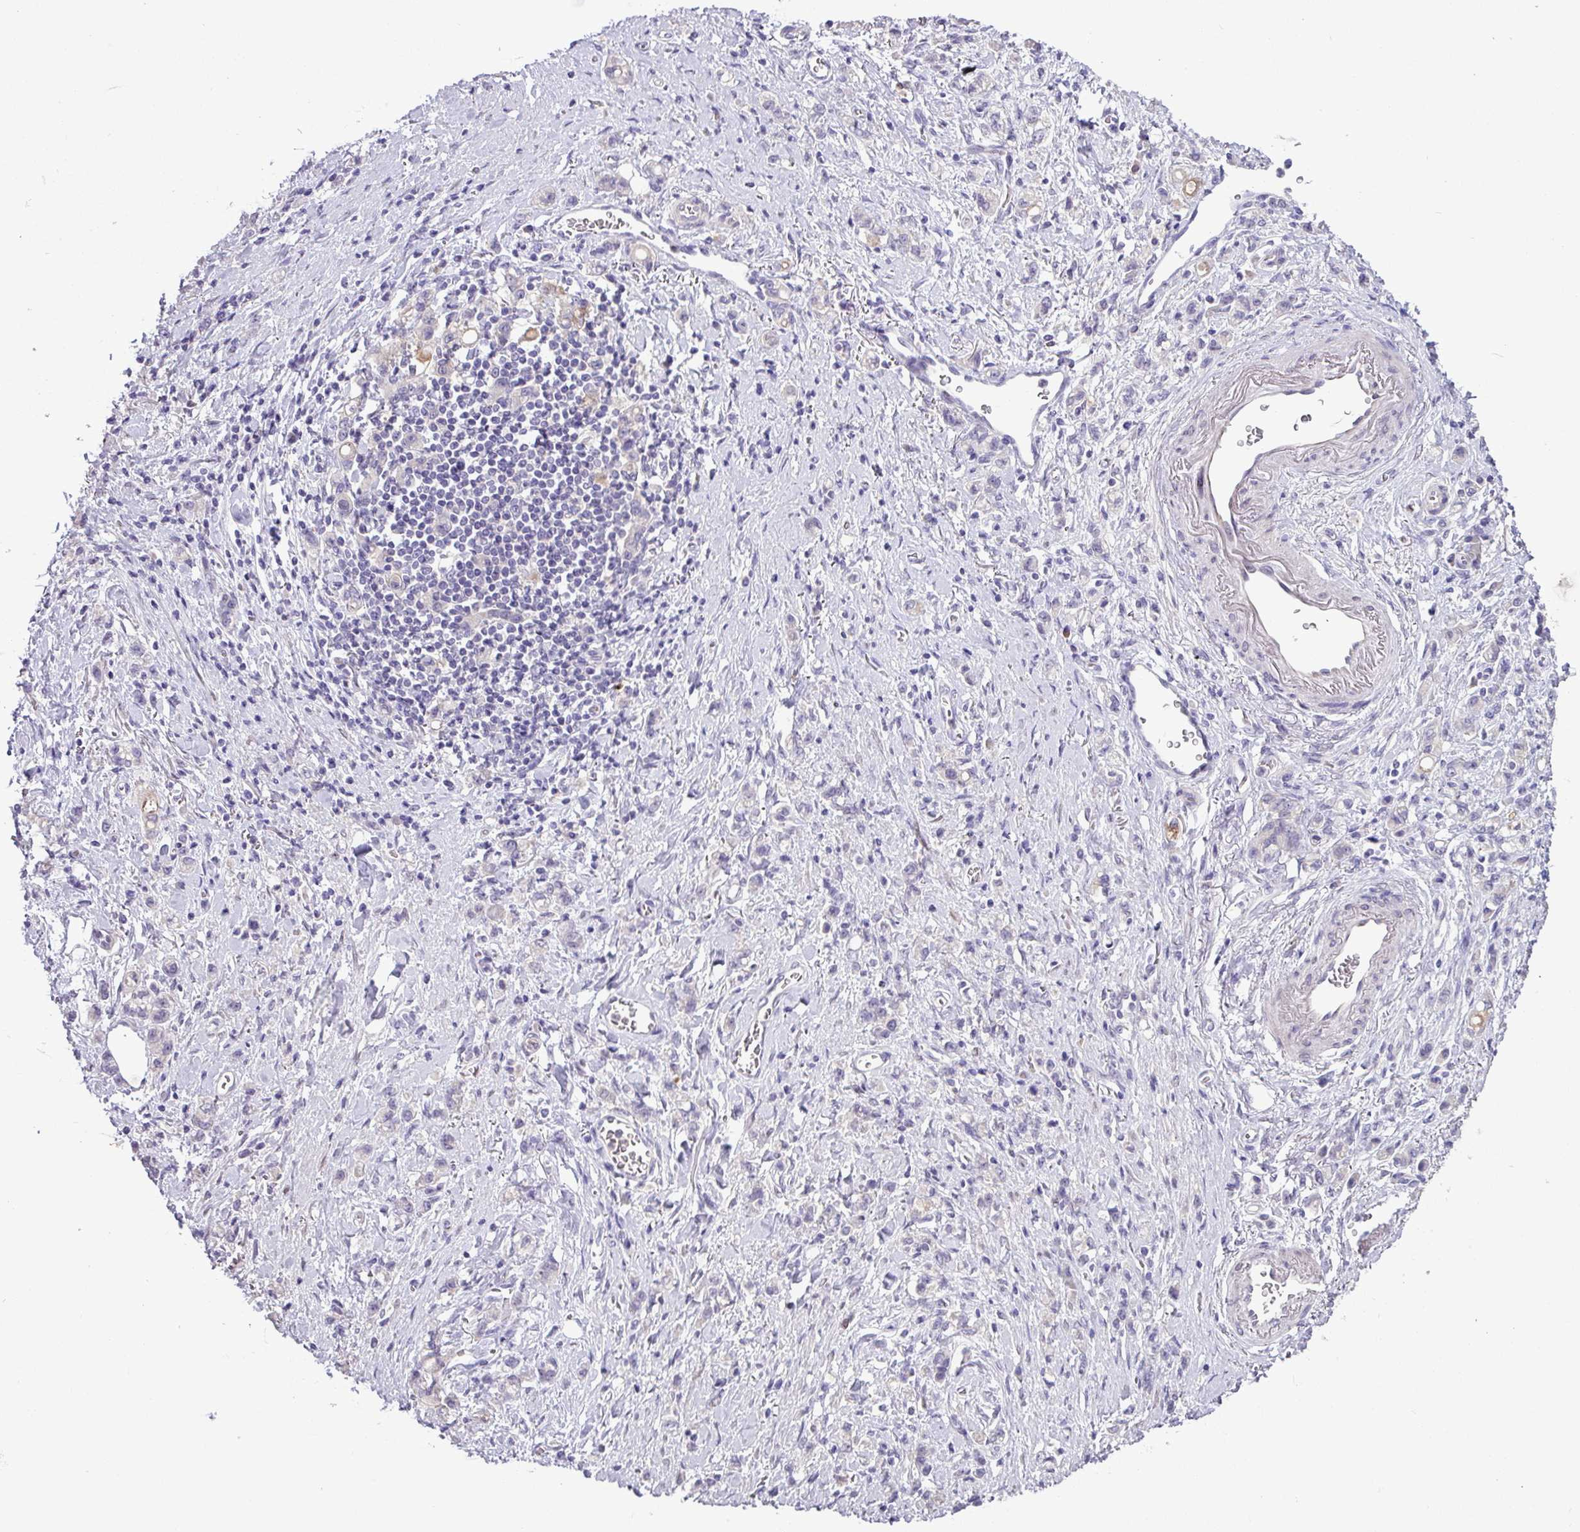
{"staining": {"intensity": "negative", "quantity": "none", "location": "cytoplasmic/membranous"}, "tissue": "stomach cancer", "cell_type": "Tumor cells", "image_type": "cancer", "snomed": [{"axis": "morphology", "description": "Adenocarcinoma, NOS"}, {"axis": "topography", "description": "Stomach"}], "caption": "Micrograph shows no significant protein expression in tumor cells of stomach cancer. (DAB (3,3'-diaminobenzidine) IHC visualized using brightfield microscopy, high magnification).", "gene": "PNLDC1", "patient": {"sex": "male", "age": 77}}